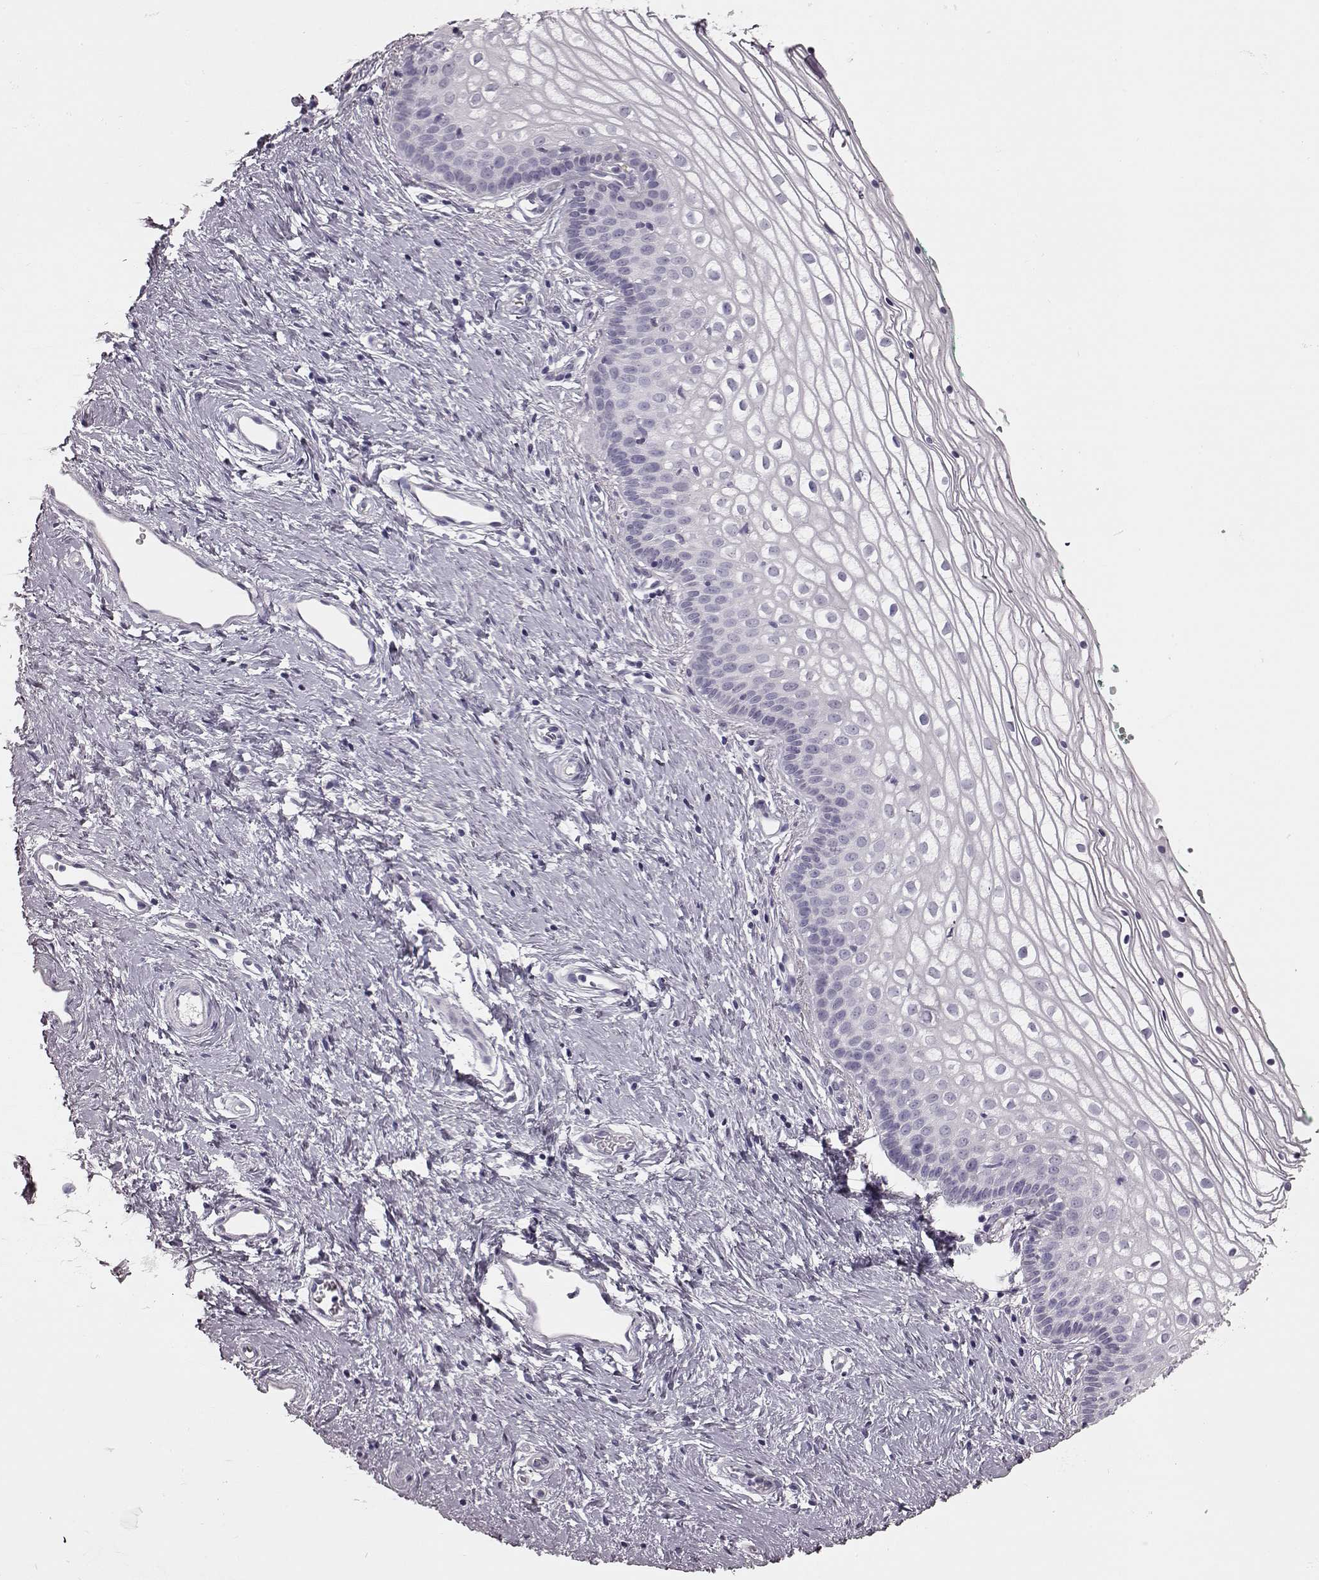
{"staining": {"intensity": "negative", "quantity": "none", "location": "none"}, "tissue": "vagina", "cell_type": "Squamous epithelial cells", "image_type": "normal", "snomed": [{"axis": "morphology", "description": "Normal tissue, NOS"}, {"axis": "topography", "description": "Vagina"}], "caption": "IHC image of normal vagina: vagina stained with DAB (3,3'-diaminobenzidine) reveals no significant protein staining in squamous epithelial cells.", "gene": "SNTG1", "patient": {"sex": "female", "age": 36}}